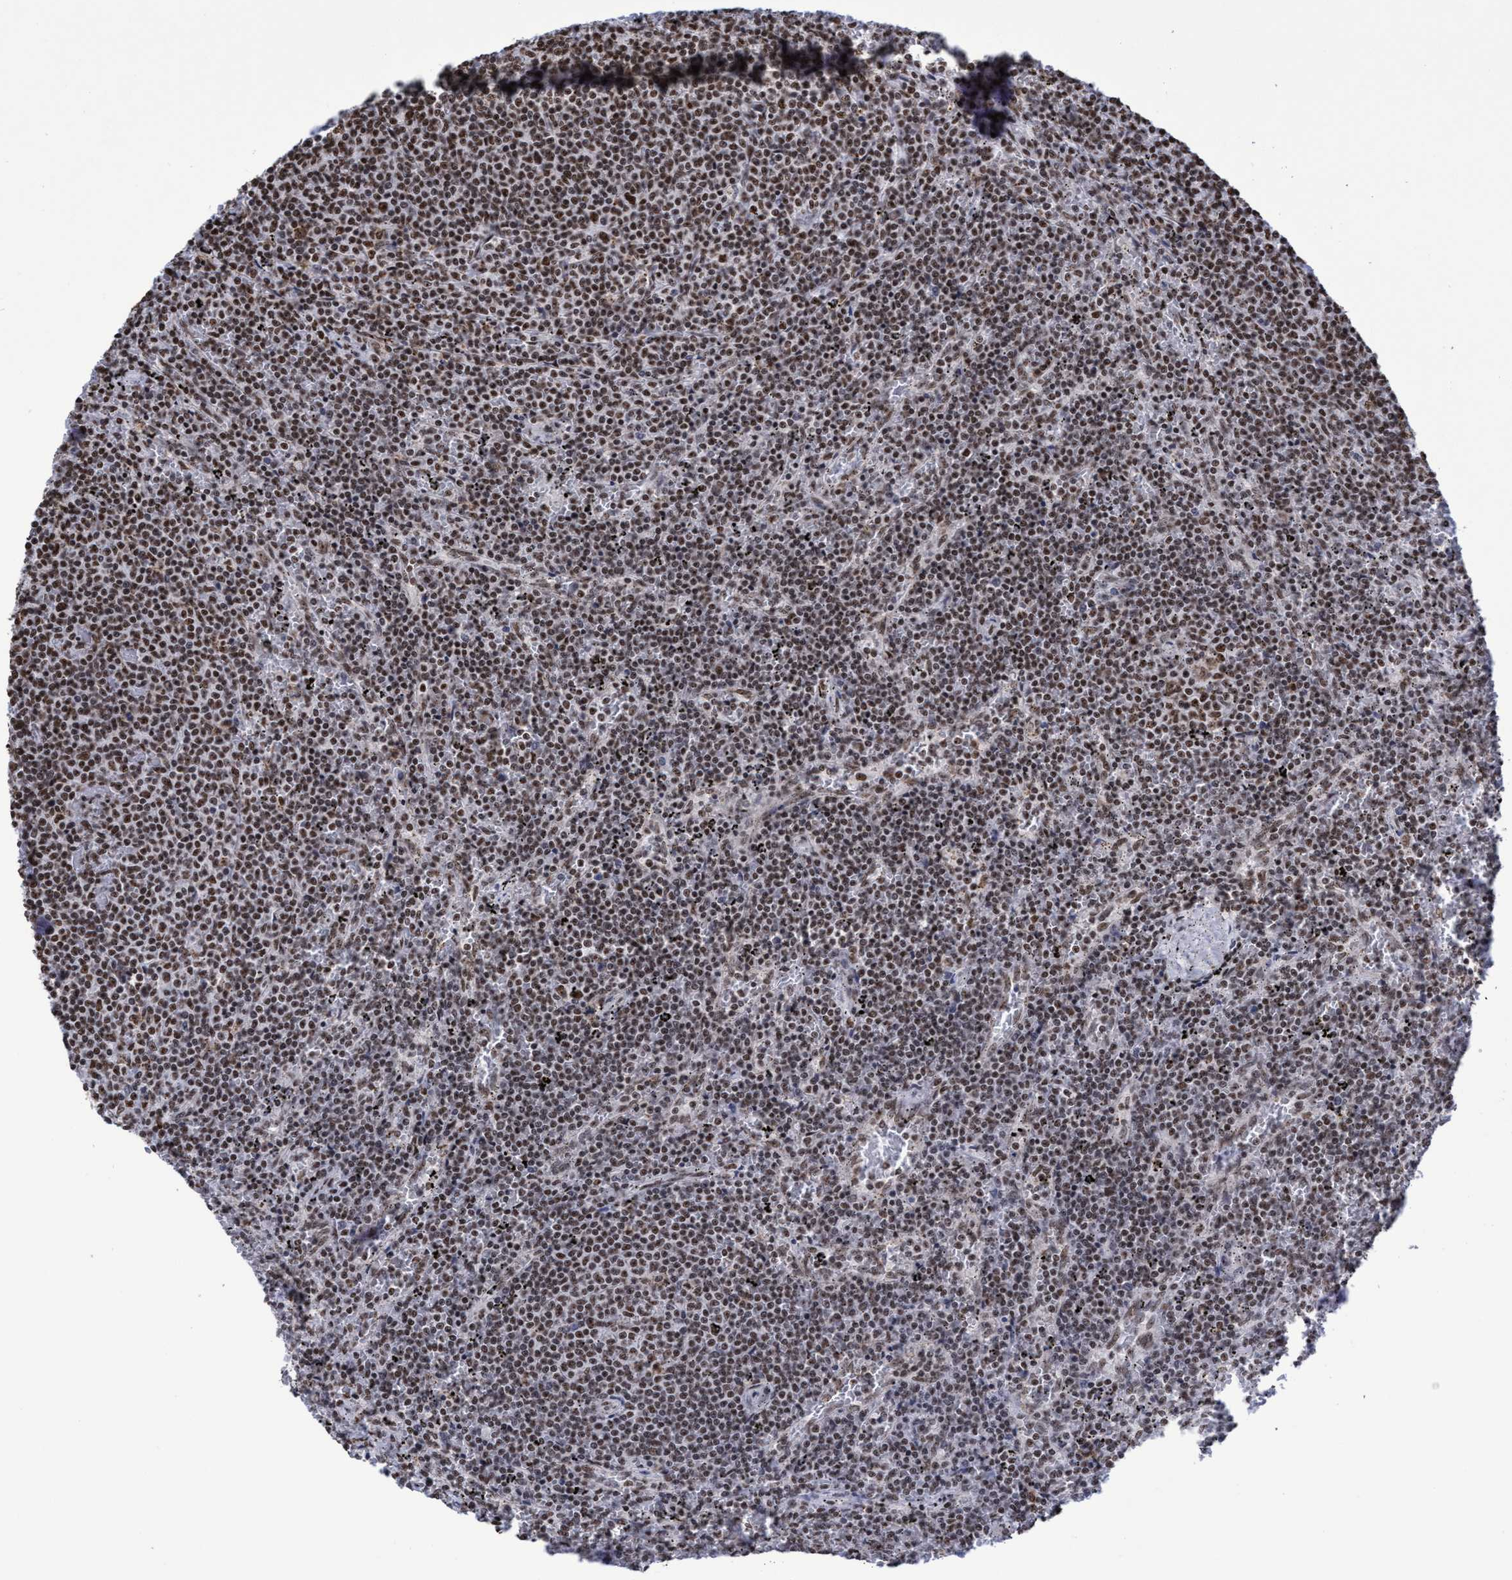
{"staining": {"intensity": "moderate", "quantity": ">75%", "location": "nuclear"}, "tissue": "lymphoma", "cell_type": "Tumor cells", "image_type": "cancer", "snomed": [{"axis": "morphology", "description": "Malignant lymphoma, non-Hodgkin's type, Low grade"}, {"axis": "topography", "description": "Spleen"}], "caption": "Low-grade malignant lymphoma, non-Hodgkin's type tissue displays moderate nuclear expression in about >75% of tumor cells", "gene": "EFCAB10", "patient": {"sex": "female", "age": 50}}